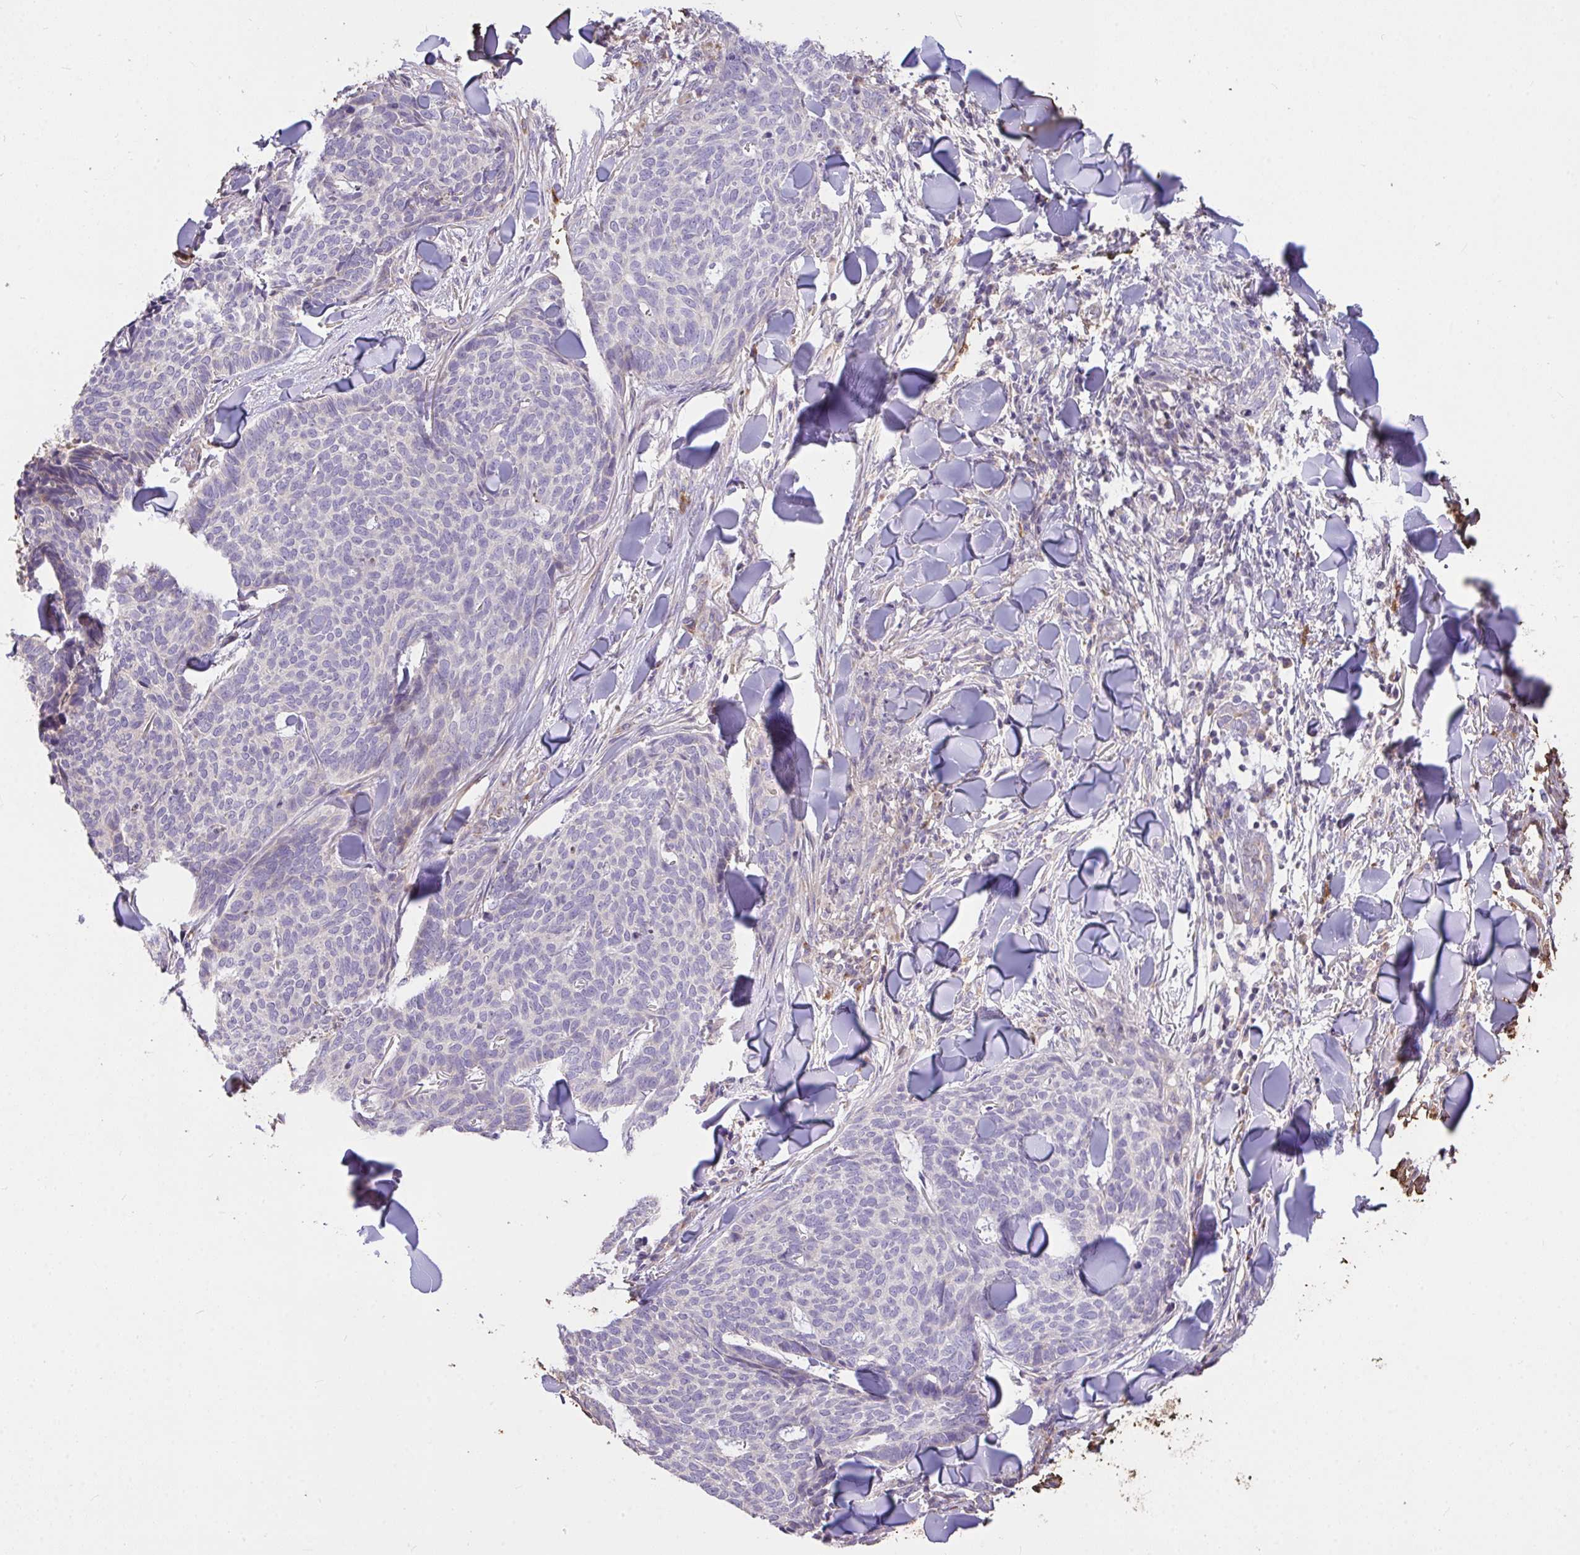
{"staining": {"intensity": "negative", "quantity": "none", "location": "none"}, "tissue": "skin cancer", "cell_type": "Tumor cells", "image_type": "cancer", "snomed": [{"axis": "morphology", "description": "Normal tissue, NOS"}, {"axis": "morphology", "description": "Basal cell carcinoma"}, {"axis": "topography", "description": "Skin"}], "caption": "Immunohistochemistry (IHC) histopathology image of neoplastic tissue: human skin basal cell carcinoma stained with DAB exhibits no significant protein positivity in tumor cells.", "gene": "FCER1A", "patient": {"sex": "male", "age": 50}}